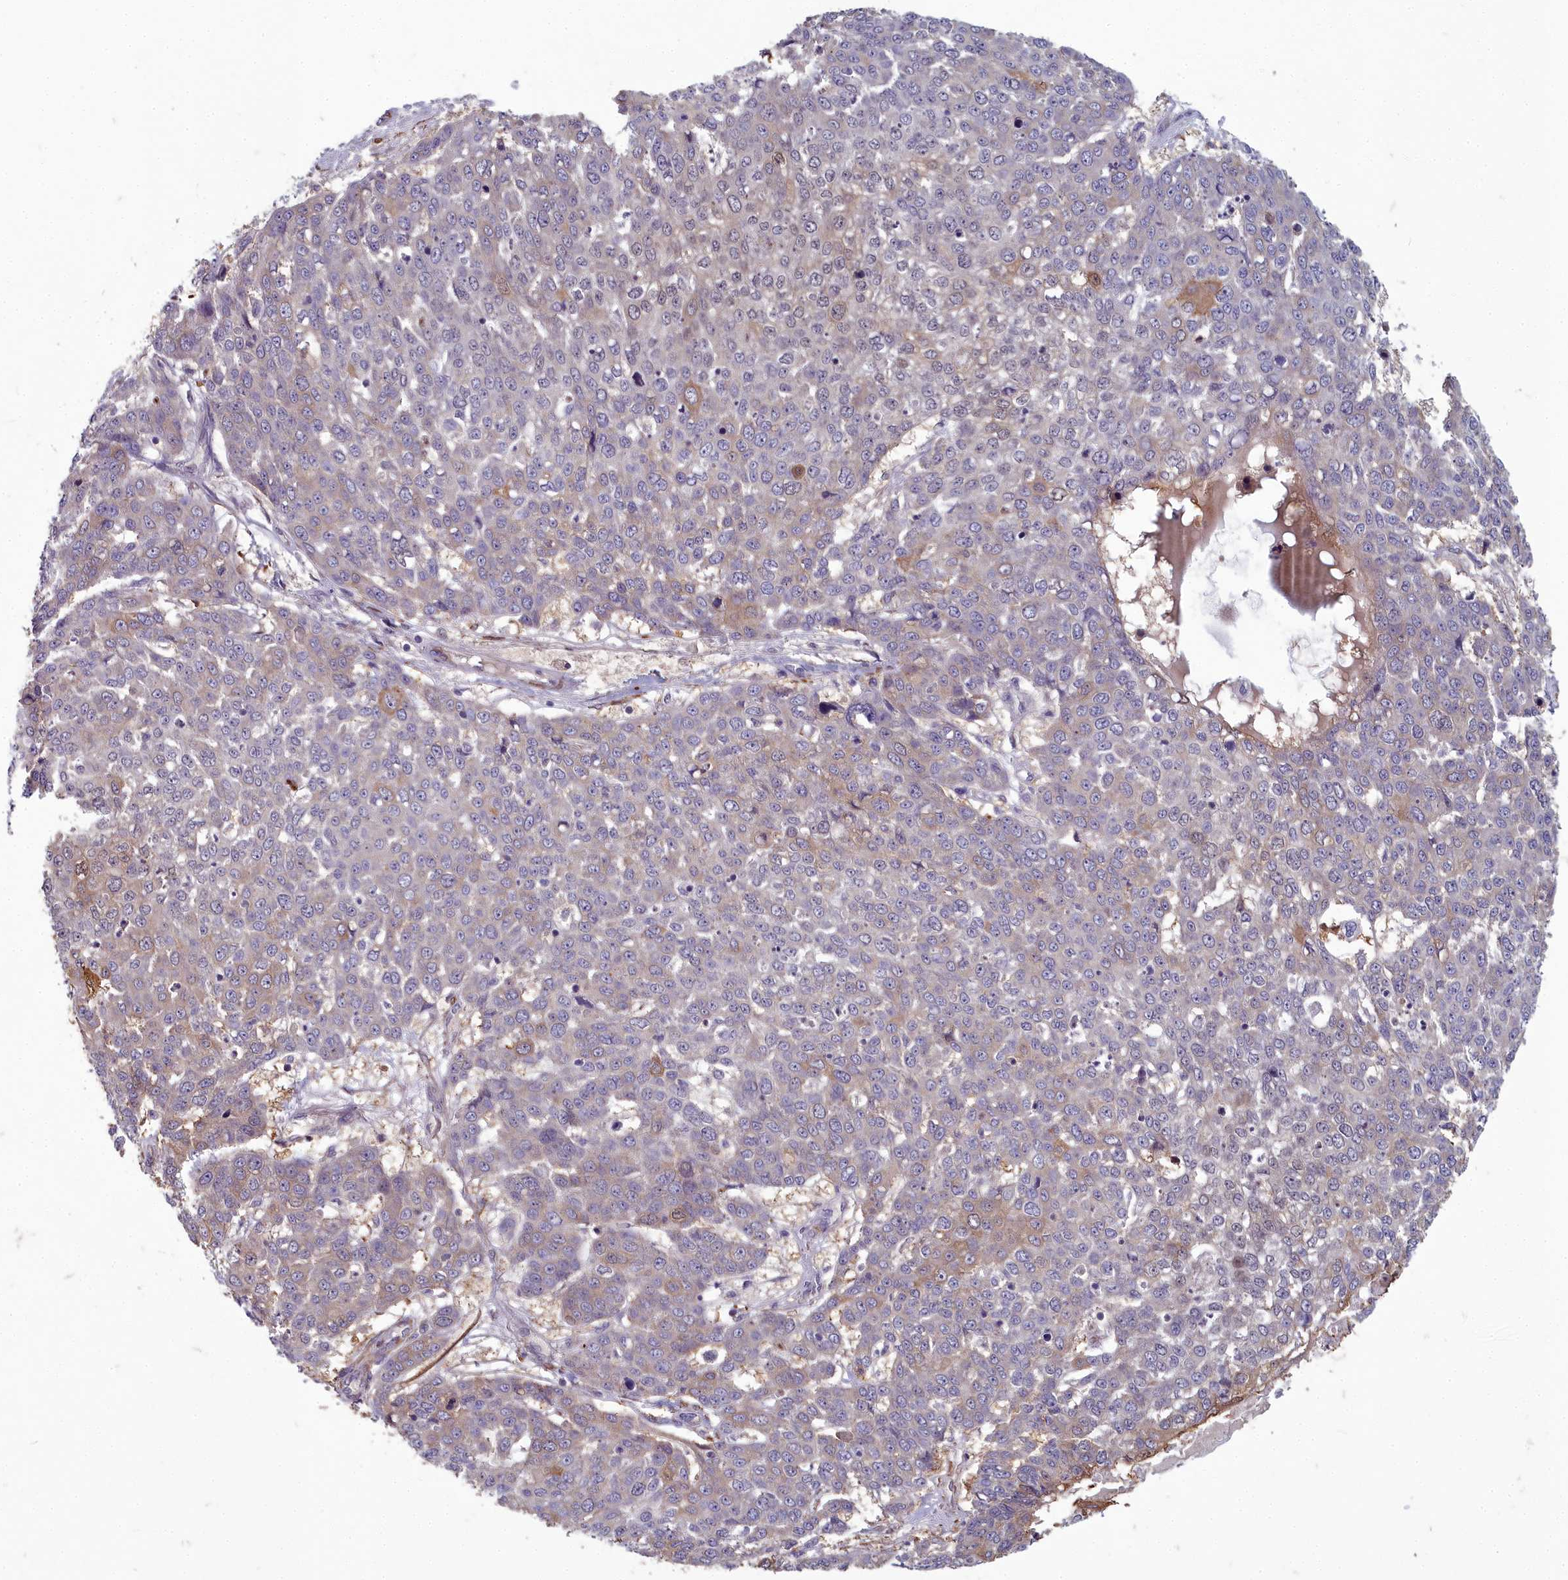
{"staining": {"intensity": "weak", "quantity": "<25%", "location": "cytoplasmic/membranous"}, "tissue": "skin cancer", "cell_type": "Tumor cells", "image_type": "cancer", "snomed": [{"axis": "morphology", "description": "Squamous cell carcinoma, NOS"}, {"axis": "topography", "description": "Skin"}], "caption": "IHC histopathology image of human skin cancer (squamous cell carcinoma) stained for a protein (brown), which exhibits no staining in tumor cells.", "gene": "ZNF626", "patient": {"sex": "male", "age": 71}}